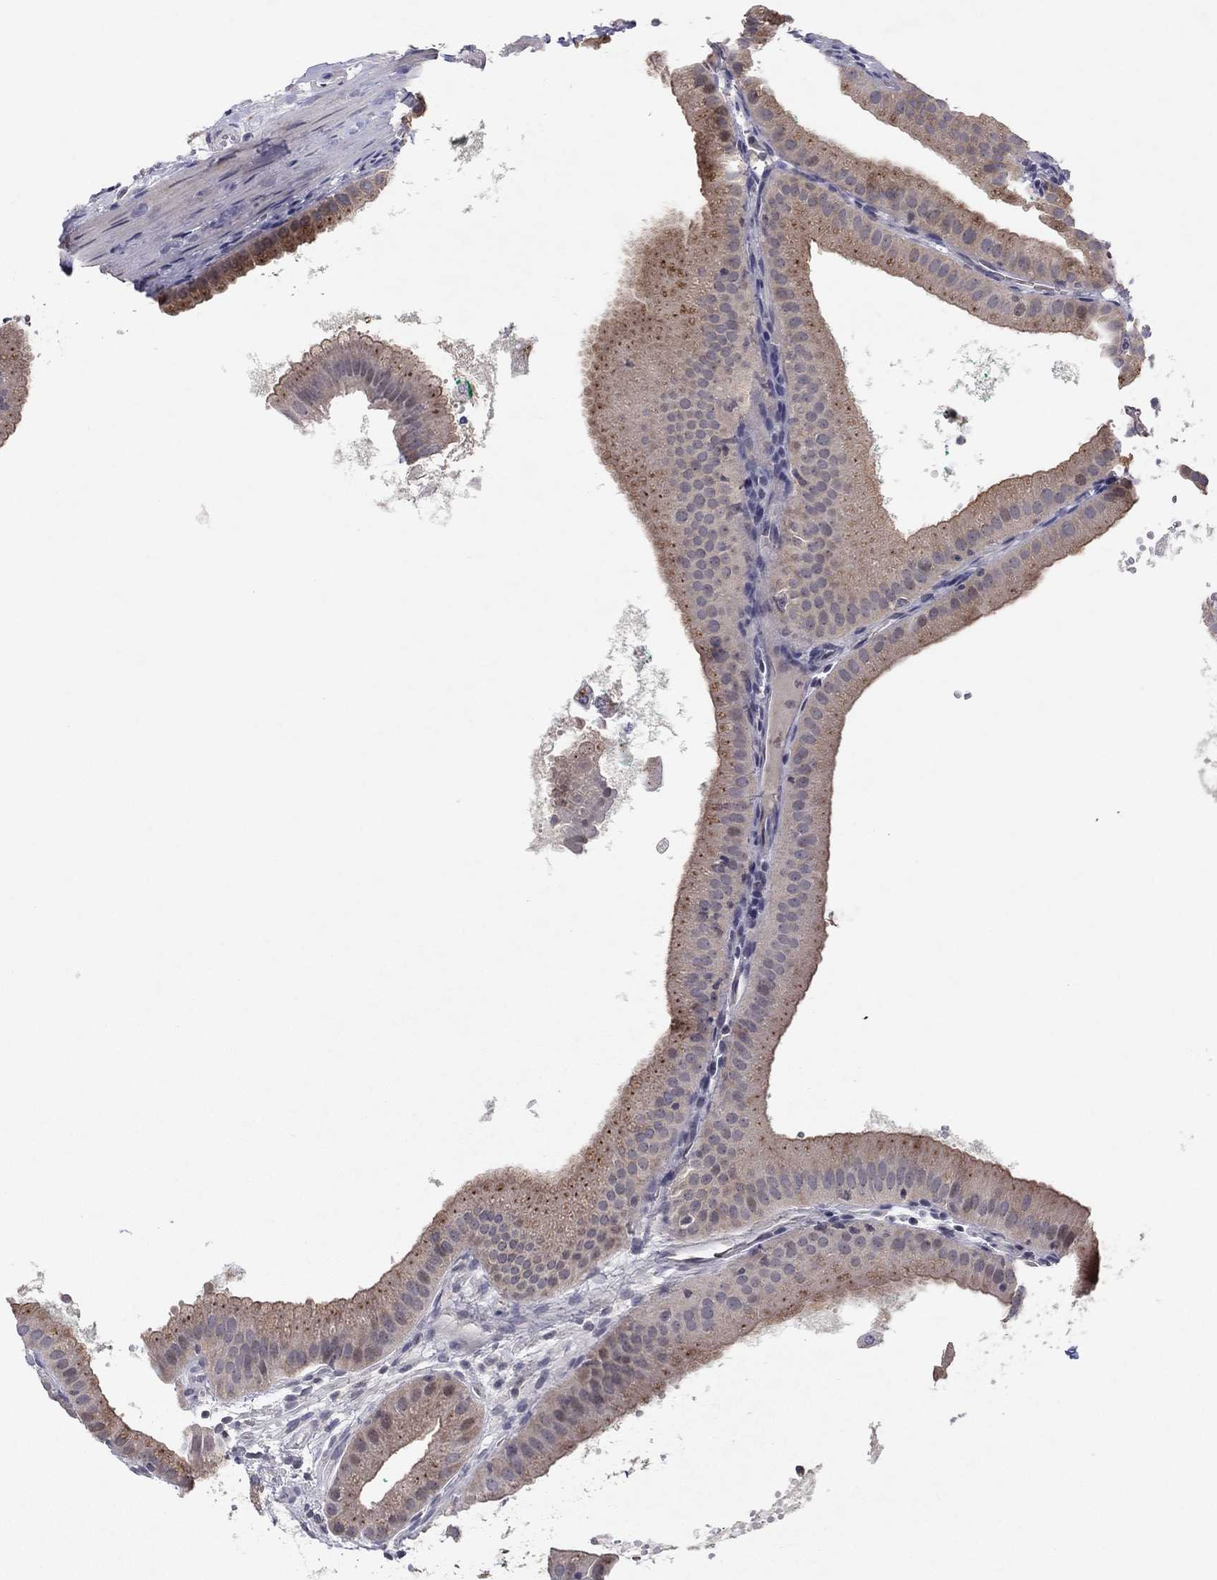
{"staining": {"intensity": "moderate", "quantity": ">75%", "location": "cytoplasmic/membranous"}, "tissue": "gallbladder", "cell_type": "Glandular cells", "image_type": "normal", "snomed": [{"axis": "morphology", "description": "Normal tissue, NOS"}, {"axis": "topography", "description": "Gallbladder"}], "caption": "This photomicrograph demonstrates immunohistochemistry staining of benign gallbladder, with medium moderate cytoplasmic/membranous positivity in about >75% of glandular cells.", "gene": "CRACDL", "patient": {"sex": "male", "age": 67}}